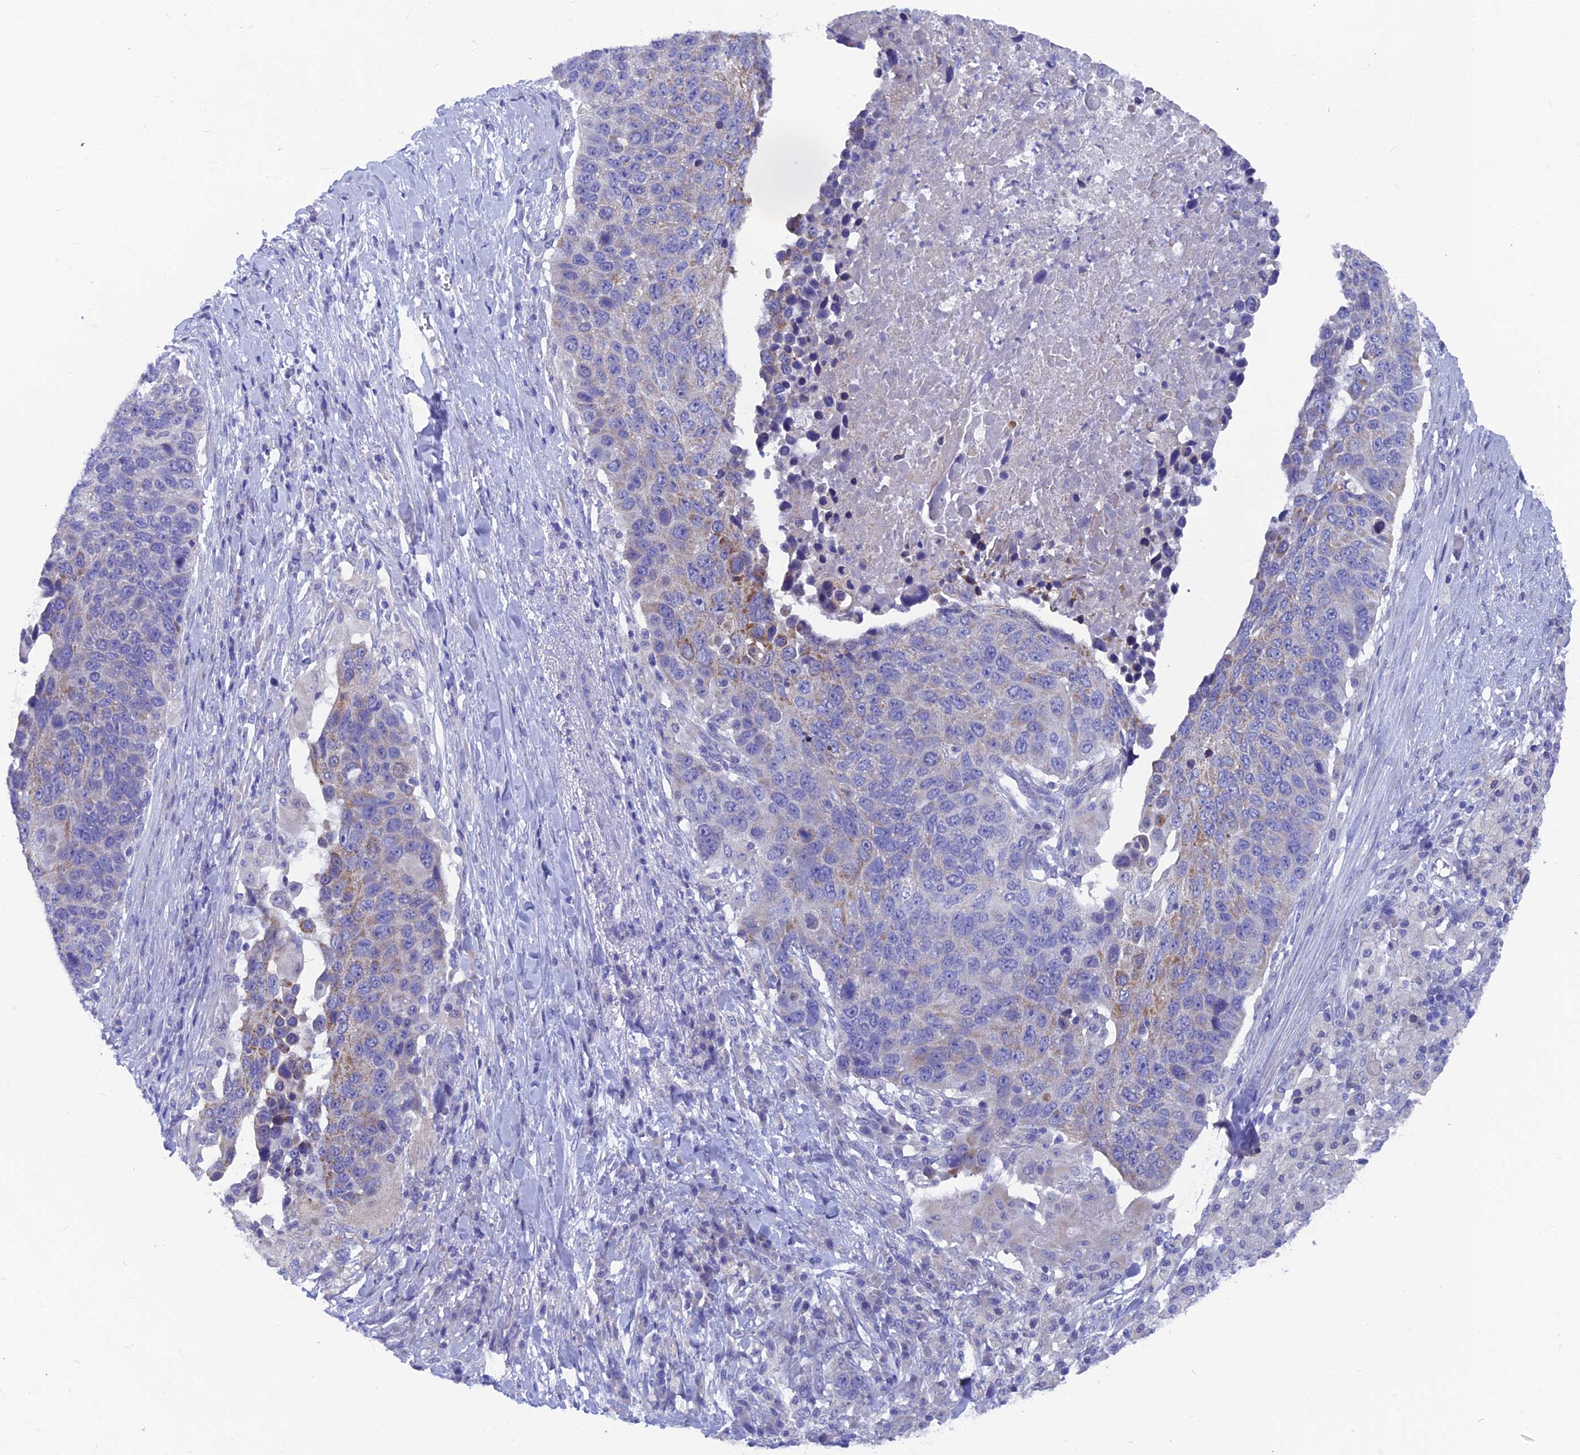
{"staining": {"intensity": "weak", "quantity": "<25%", "location": "cytoplasmic/membranous"}, "tissue": "lung cancer", "cell_type": "Tumor cells", "image_type": "cancer", "snomed": [{"axis": "morphology", "description": "Normal tissue, NOS"}, {"axis": "morphology", "description": "Squamous cell carcinoma, NOS"}, {"axis": "topography", "description": "Lymph node"}, {"axis": "topography", "description": "Lung"}], "caption": "A high-resolution histopathology image shows IHC staining of squamous cell carcinoma (lung), which shows no significant expression in tumor cells. (Stains: DAB (3,3'-diaminobenzidine) IHC with hematoxylin counter stain, Microscopy: brightfield microscopy at high magnification).", "gene": "AK4", "patient": {"sex": "male", "age": 66}}